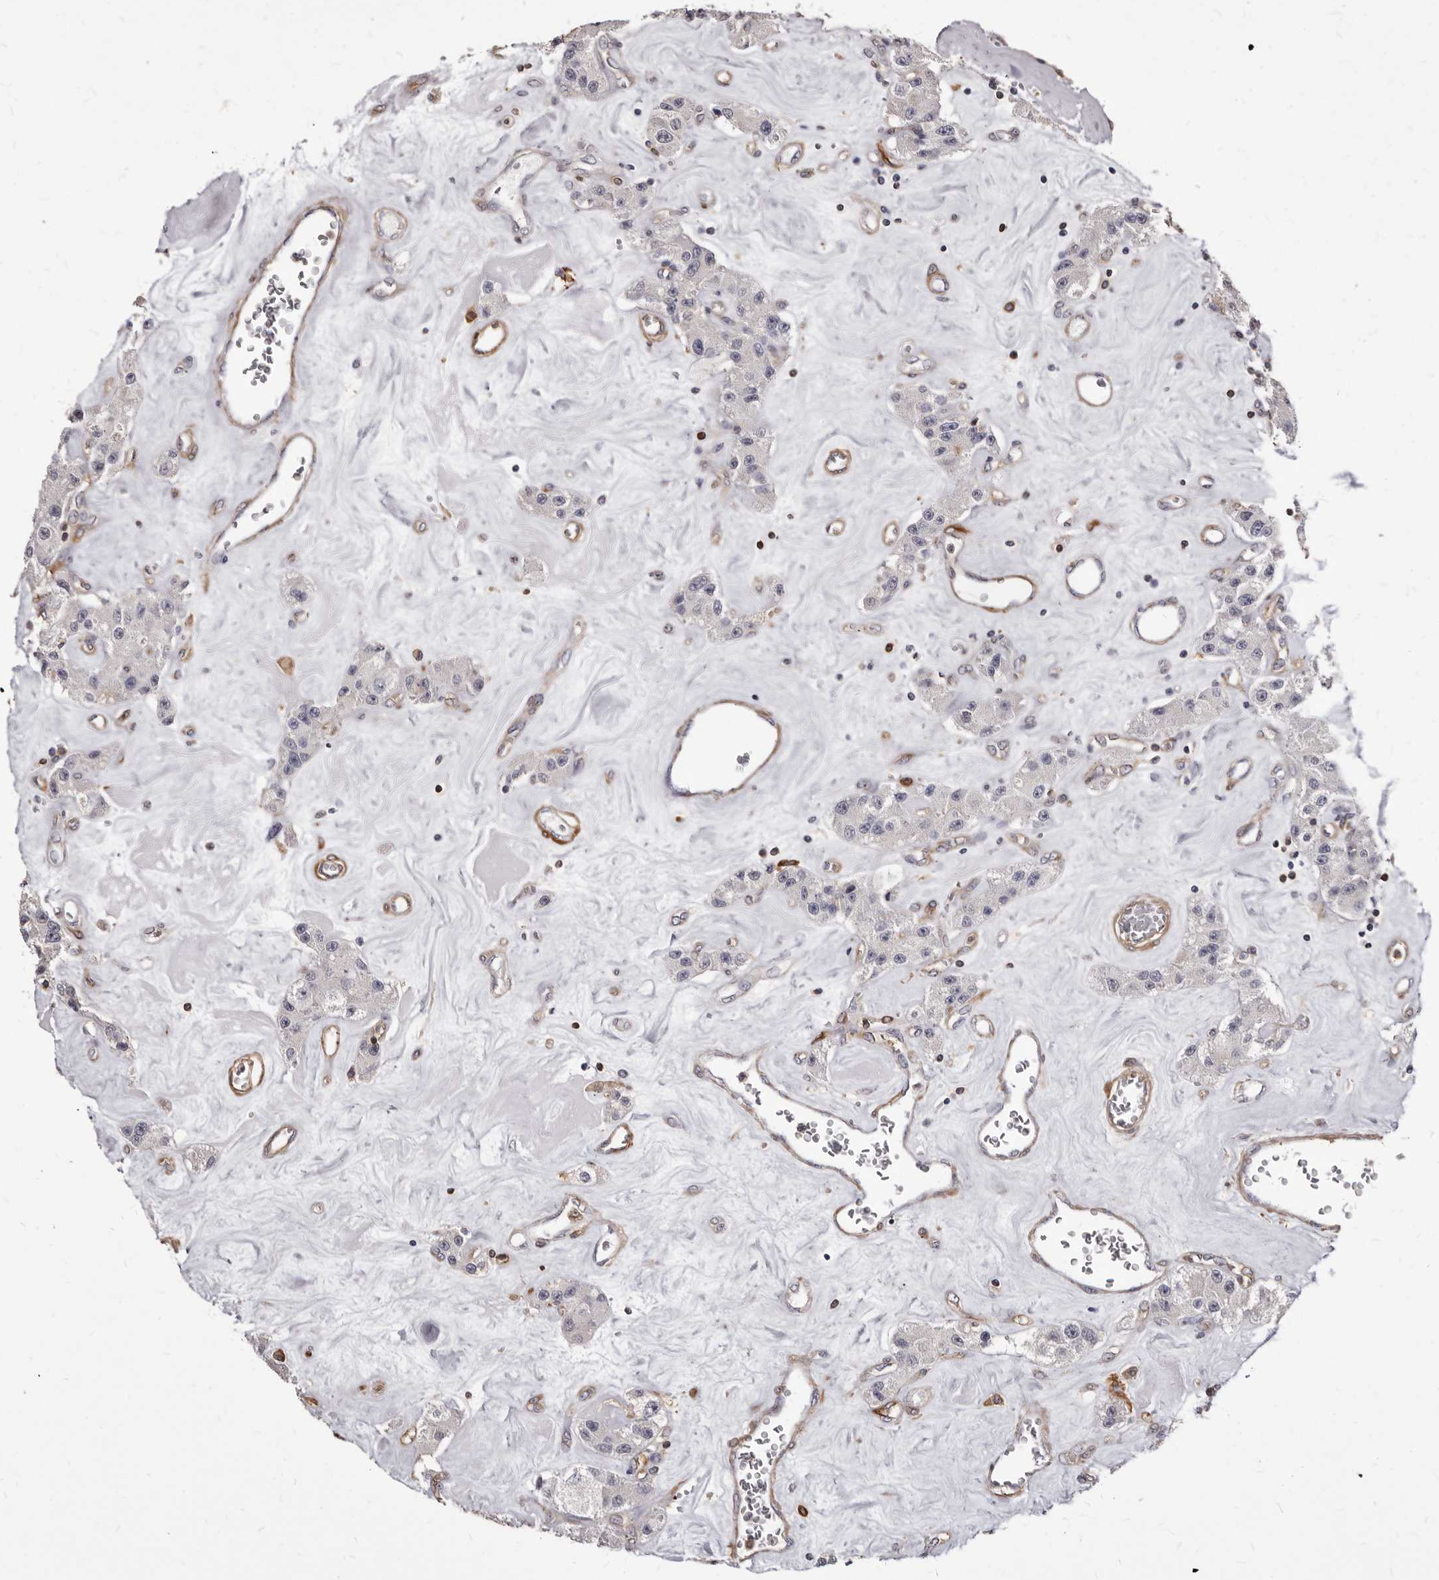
{"staining": {"intensity": "negative", "quantity": "none", "location": "none"}, "tissue": "carcinoid", "cell_type": "Tumor cells", "image_type": "cancer", "snomed": [{"axis": "morphology", "description": "Carcinoid, malignant, NOS"}, {"axis": "topography", "description": "Pancreas"}], "caption": "Histopathology image shows no protein positivity in tumor cells of carcinoid (malignant) tissue.", "gene": "NIBAN1", "patient": {"sex": "male", "age": 41}}